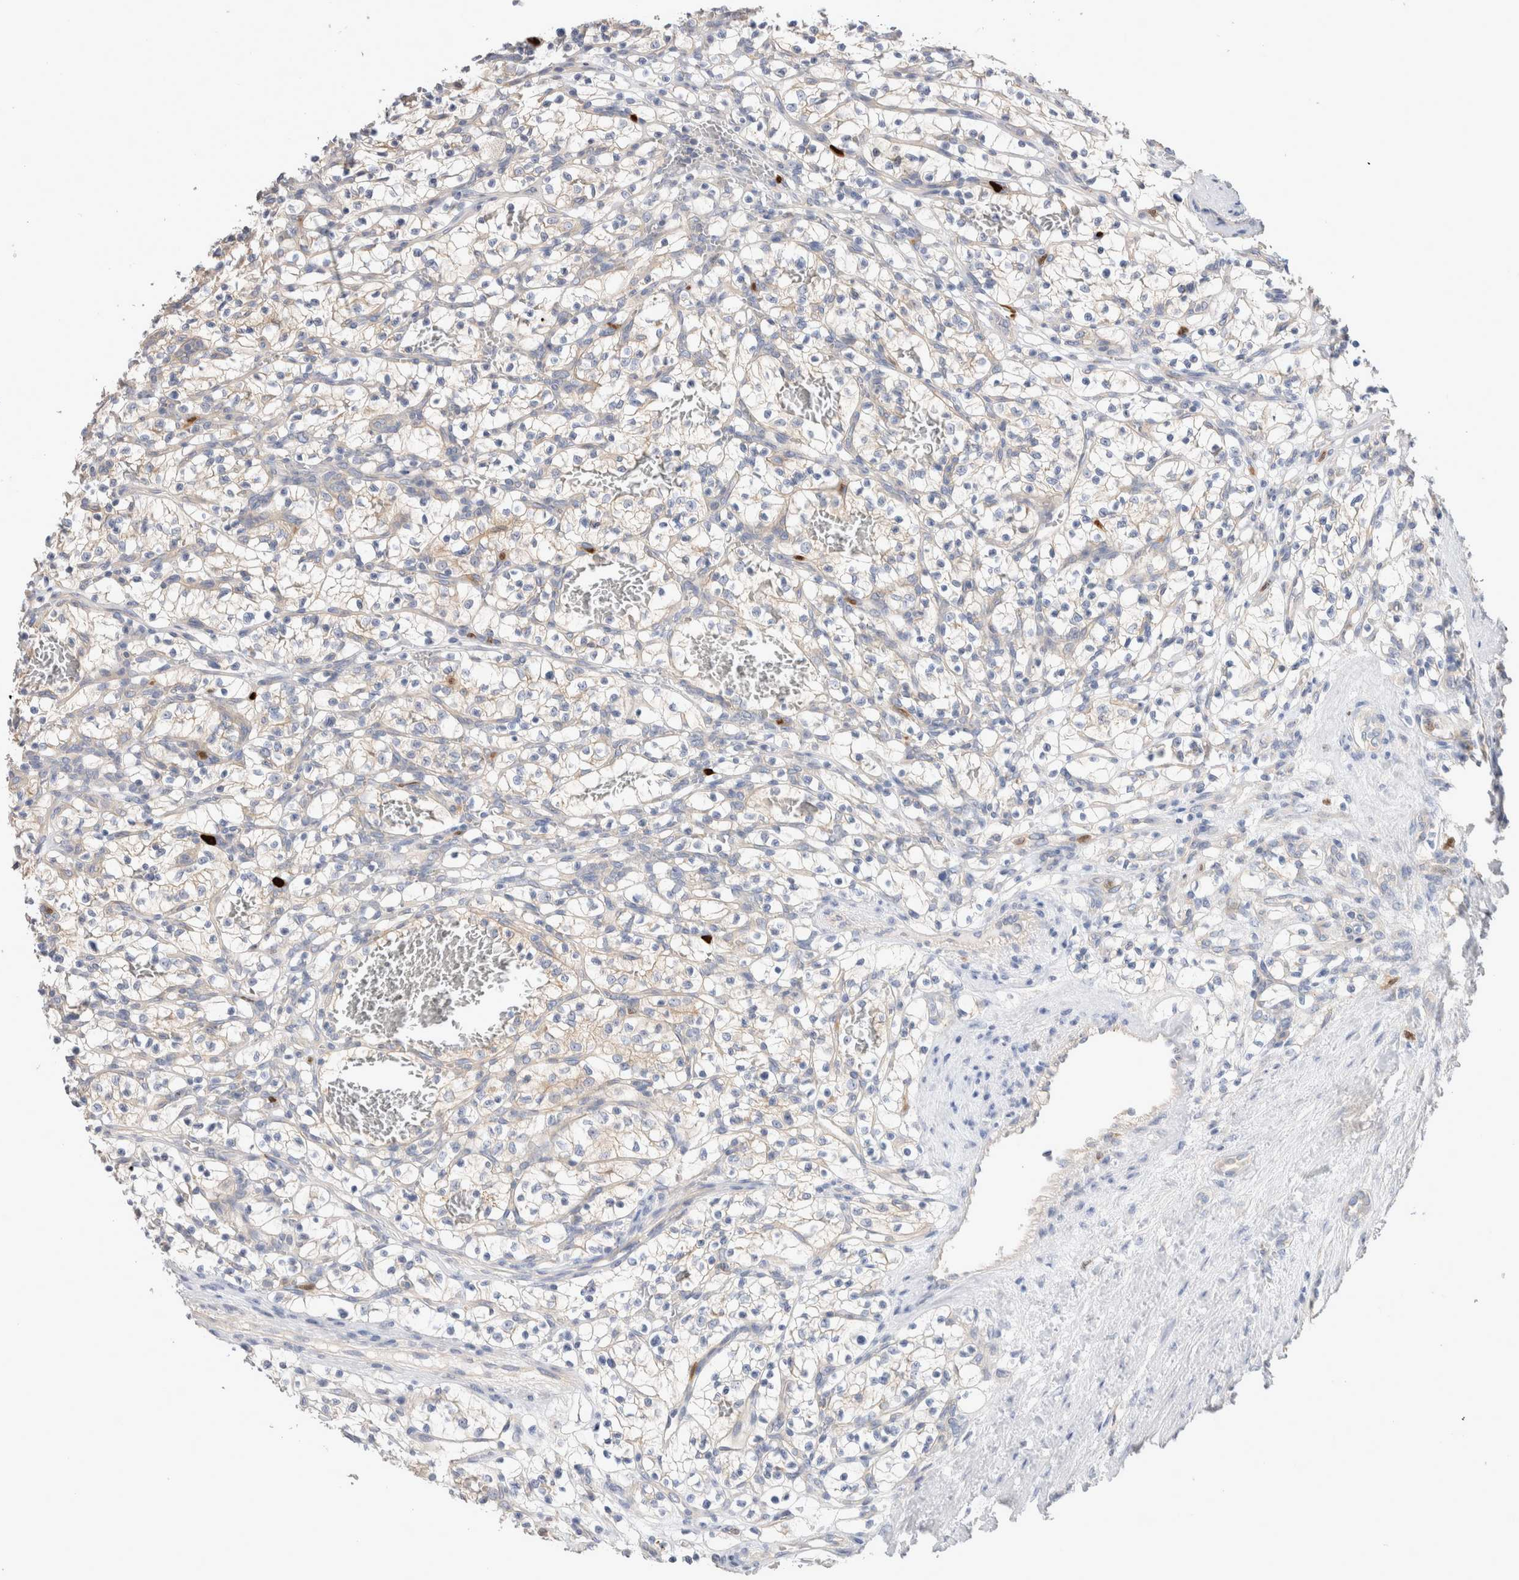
{"staining": {"intensity": "negative", "quantity": "none", "location": "none"}, "tissue": "renal cancer", "cell_type": "Tumor cells", "image_type": "cancer", "snomed": [{"axis": "morphology", "description": "Adenocarcinoma, NOS"}, {"axis": "topography", "description": "Kidney"}], "caption": "Tumor cells show no significant protein expression in renal cancer (adenocarcinoma).", "gene": "NXT2", "patient": {"sex": "female", "age": 57}}